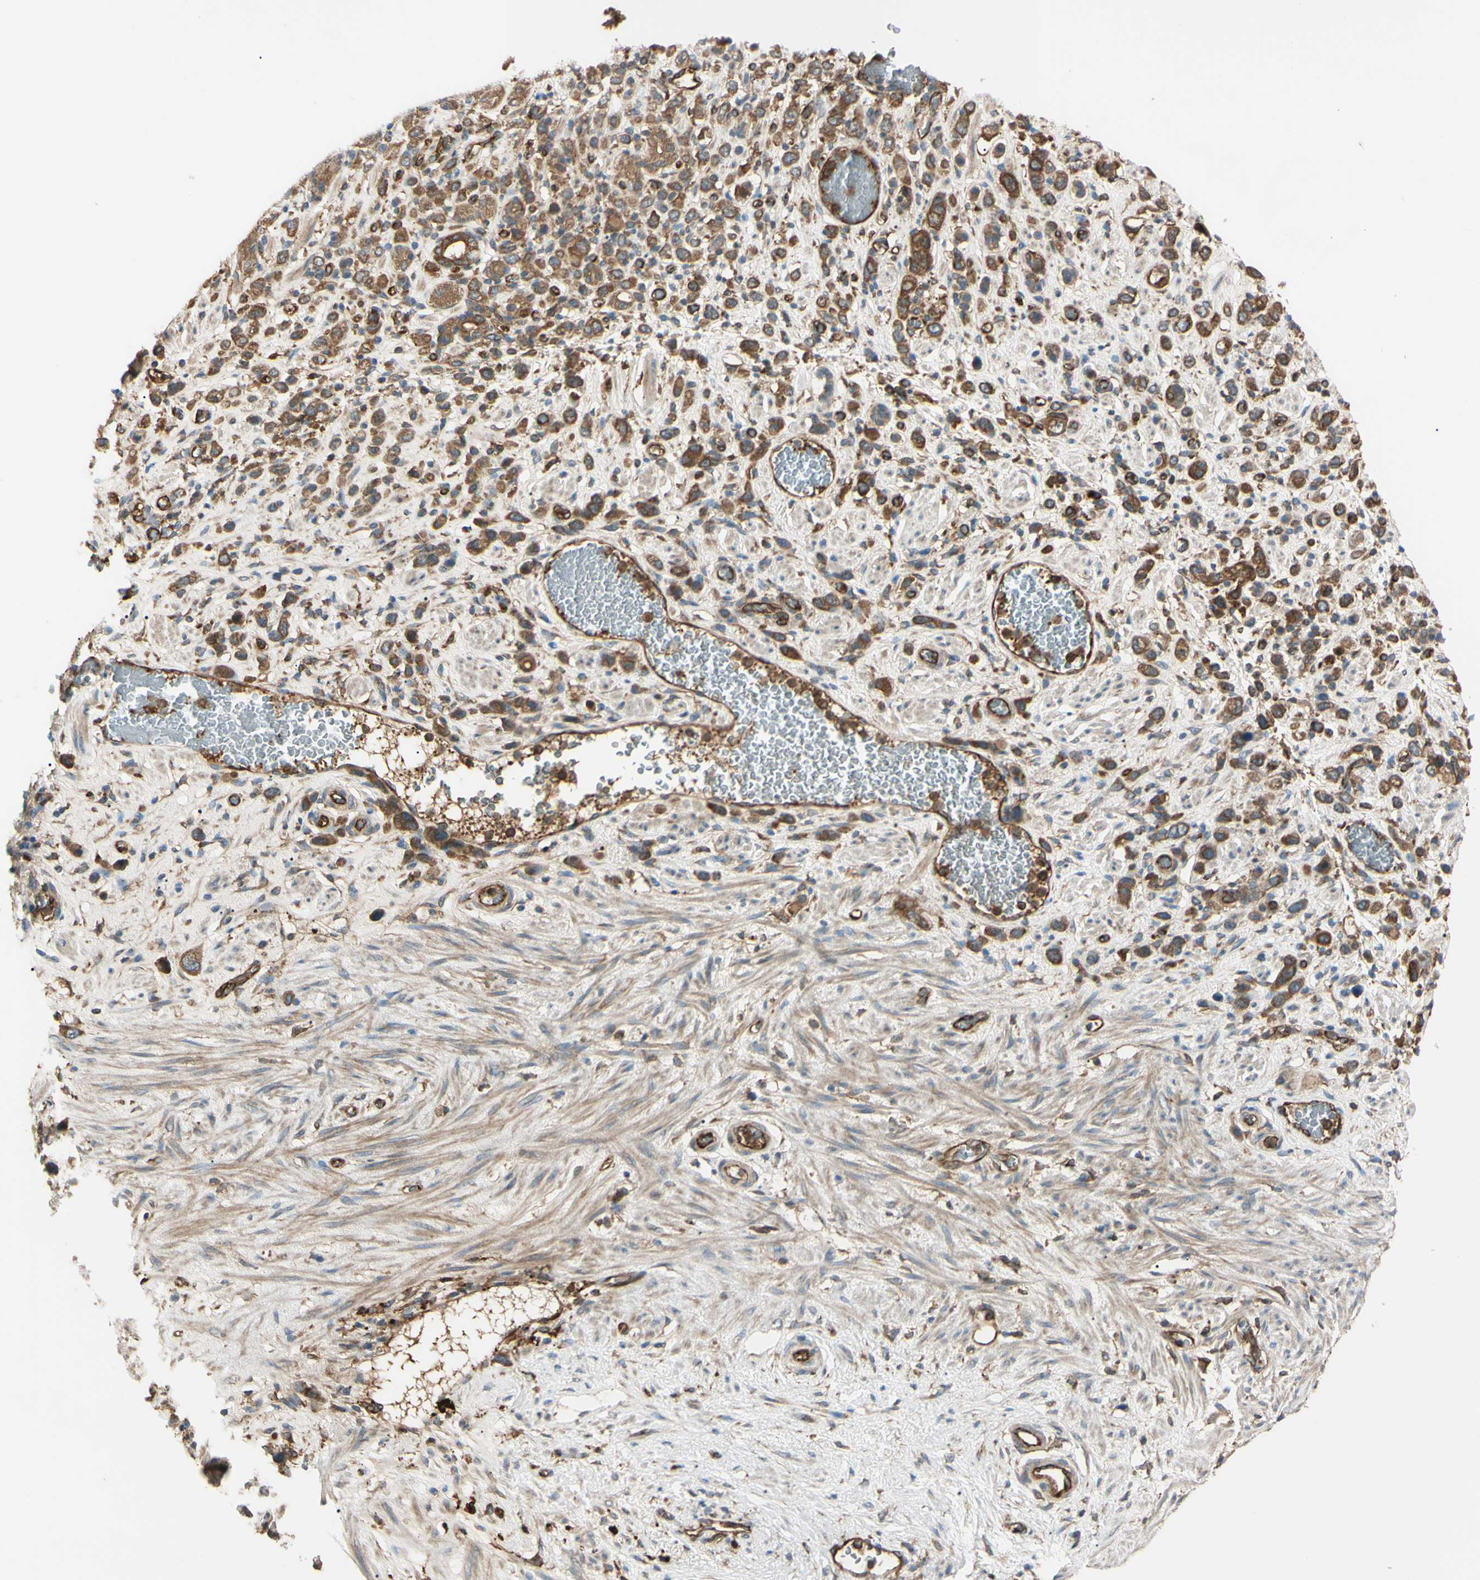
{"staining": {"intensity": "strong", "quantity": ">75%", "location": "cytoplasmic/membranous"}, "tissue": "stomach cancer", "cell_type": "Tumor cells", "image_type": "cancer", "snomed": [{"axis": "morphology", "description": "Adenocarcinoma, NOS"}, {"axis": "morphology", "description": "Adenocarcinoma, High grade"}, {"axis": "topography", "description": "Stomach, upper"}, {"axis": "topography", "description": "Stomach, lower"}], "caption": "Tumor cells demonstrate high levels of strong cytoplasmic/membranous staining in approximately >75% of cells in human stomach cancer (adenocarcinoma (high-grade)). The staining was performed using DAB (3,3'-diaminobenzidine), with brown indicating positive protein expression. Nuclei are stained blue with hematoxylin.", "gene": "PTPN12", "patient": {"sex": "female", "age": 65}}